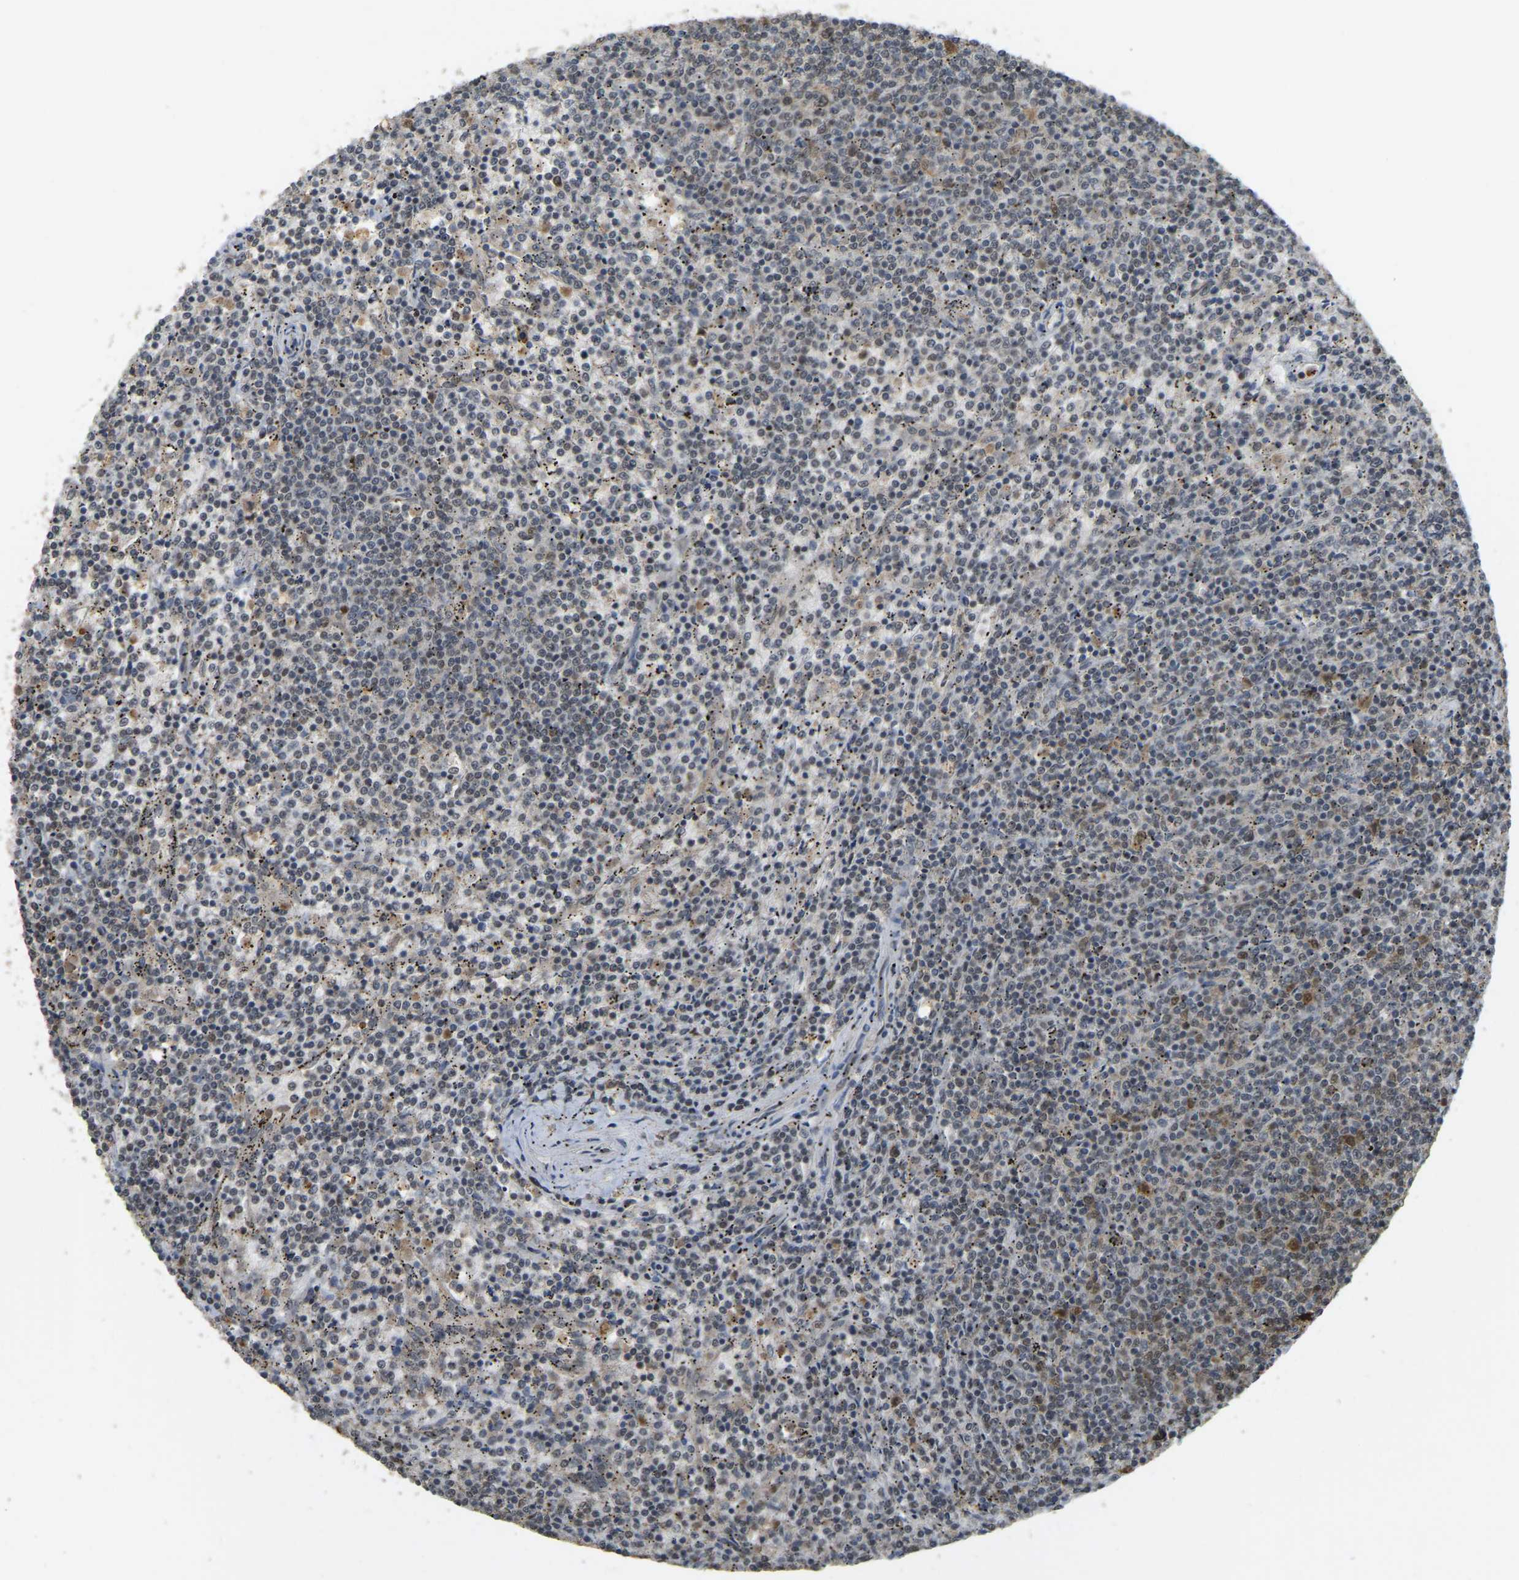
{"staining": {"intensity": "moderate", "quantity": "25%-75%", "location": "nuclear"}, "tissue": "lymphoma", "cell_type": "Tumor cells", "image_type": "cancer", "snomed": [{"axis": "morphology", "description": "Malignant lymphoma, non-Hodgkin's type, Low grade"}, {"axis": "topography", "description": "Spleen"}], "caption": "About 25%-75% of tumor cells in lymphoma reveal moderate nuclear protein staining as visualized by brown immunohistochemical staining.", "gene": "BRF2", "patient": {"sex": "female", "age": 50}}